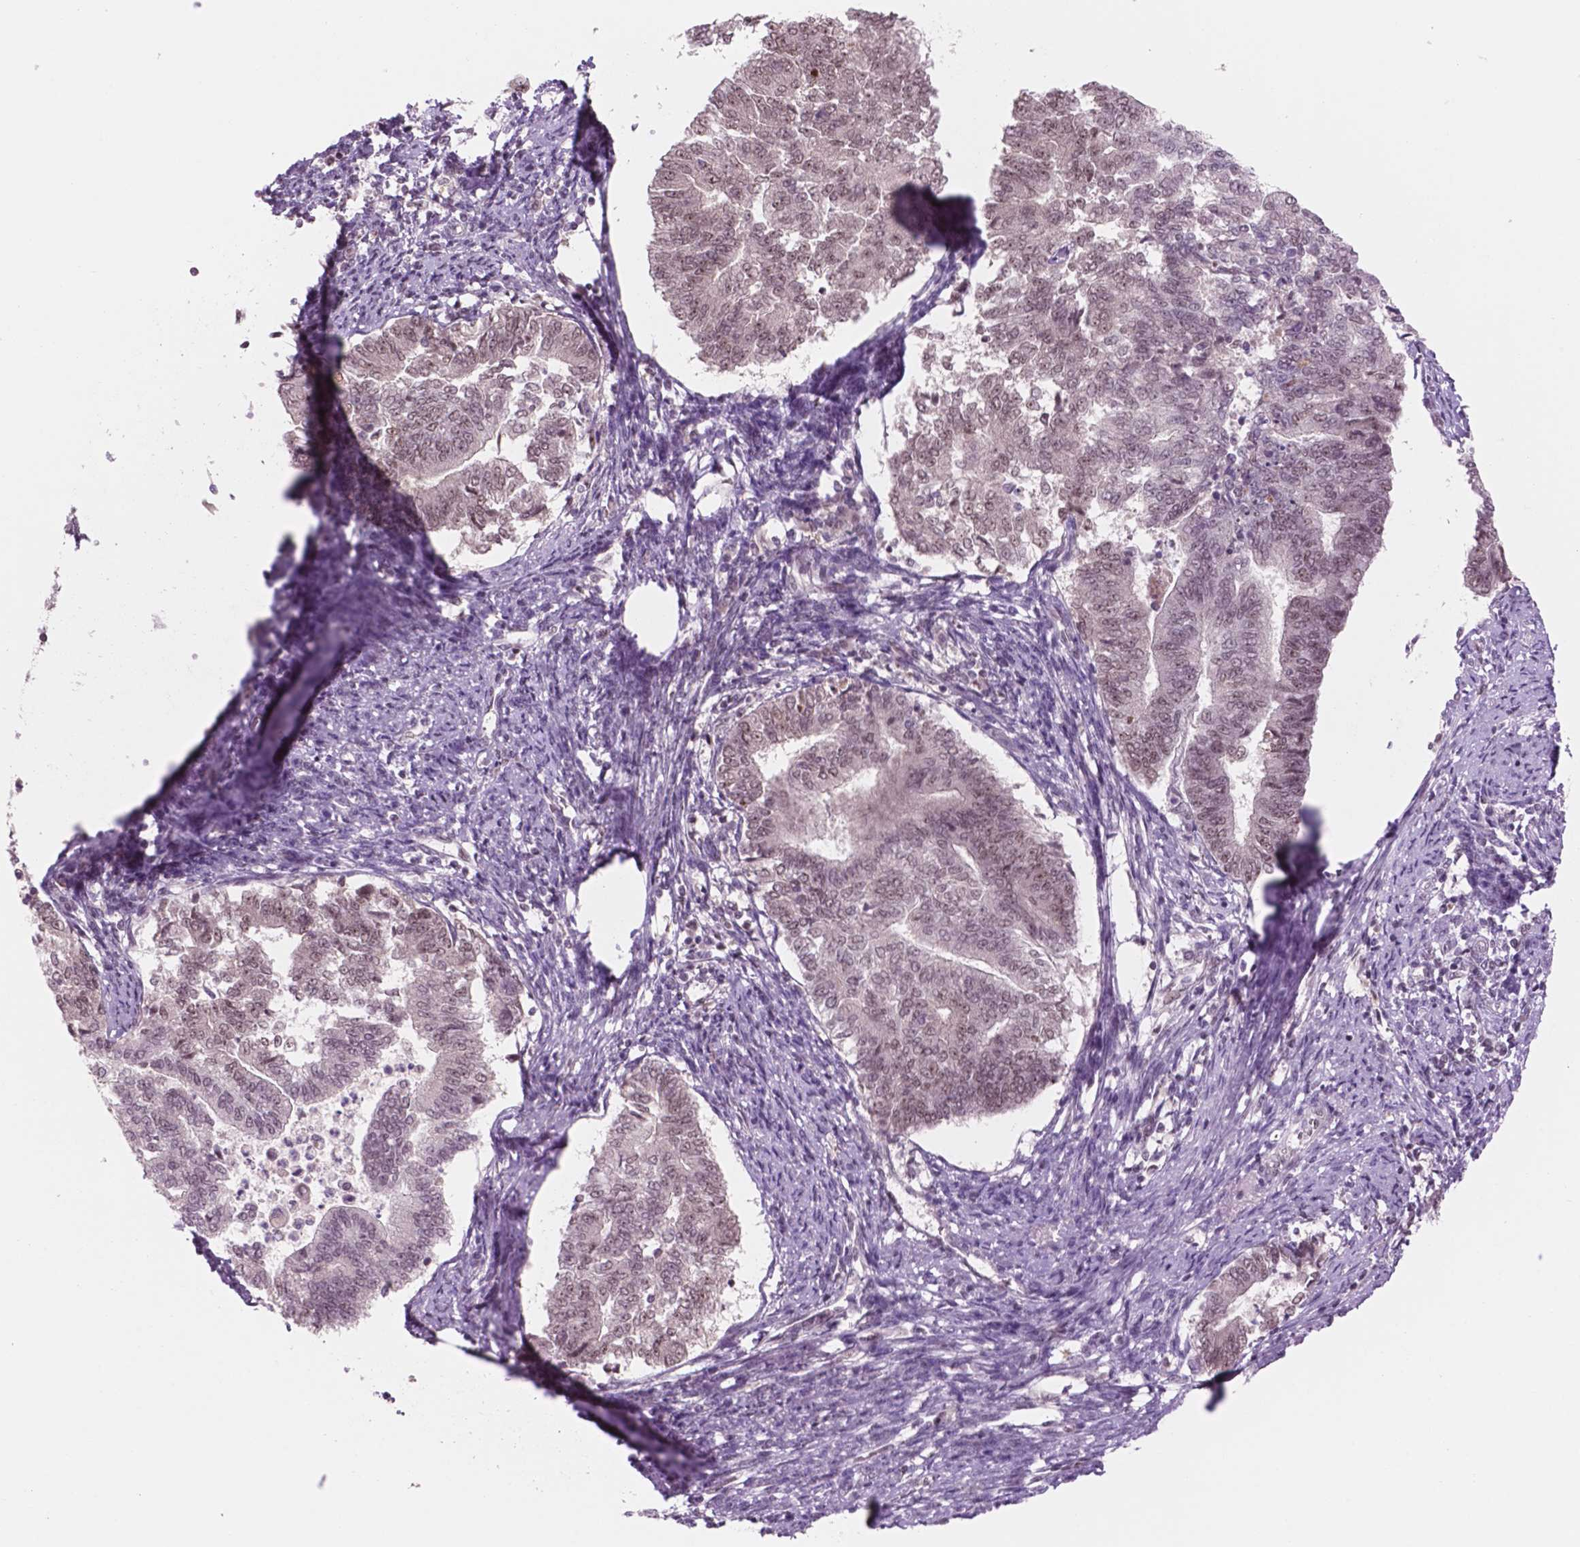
{"staining": {"intensity": "moderate", "quantity": ">75%", "location": "nuclear"}, "tissue": "endometrial cancer", "cell_type": "Tumor cells", "image_type": "cancer", "snomed": [{"axis": "morphology", "description": "Adenocarcinoma, NOS"}, {"axis": "topography", "description": "Endometrium"}], "caption": "Immunohistochemistry (IHC) photomicrograph of neoplastic tissue: endometrial cancer (adenocarcinoma) stained using IHC demonstrates medium levels of moderate protein expression localized specifically in the nuclear of tumor cells, appearing as a nuclear brown color.", "gene": "POLR2E", "patient": {"sex": "female", "age": 65}}